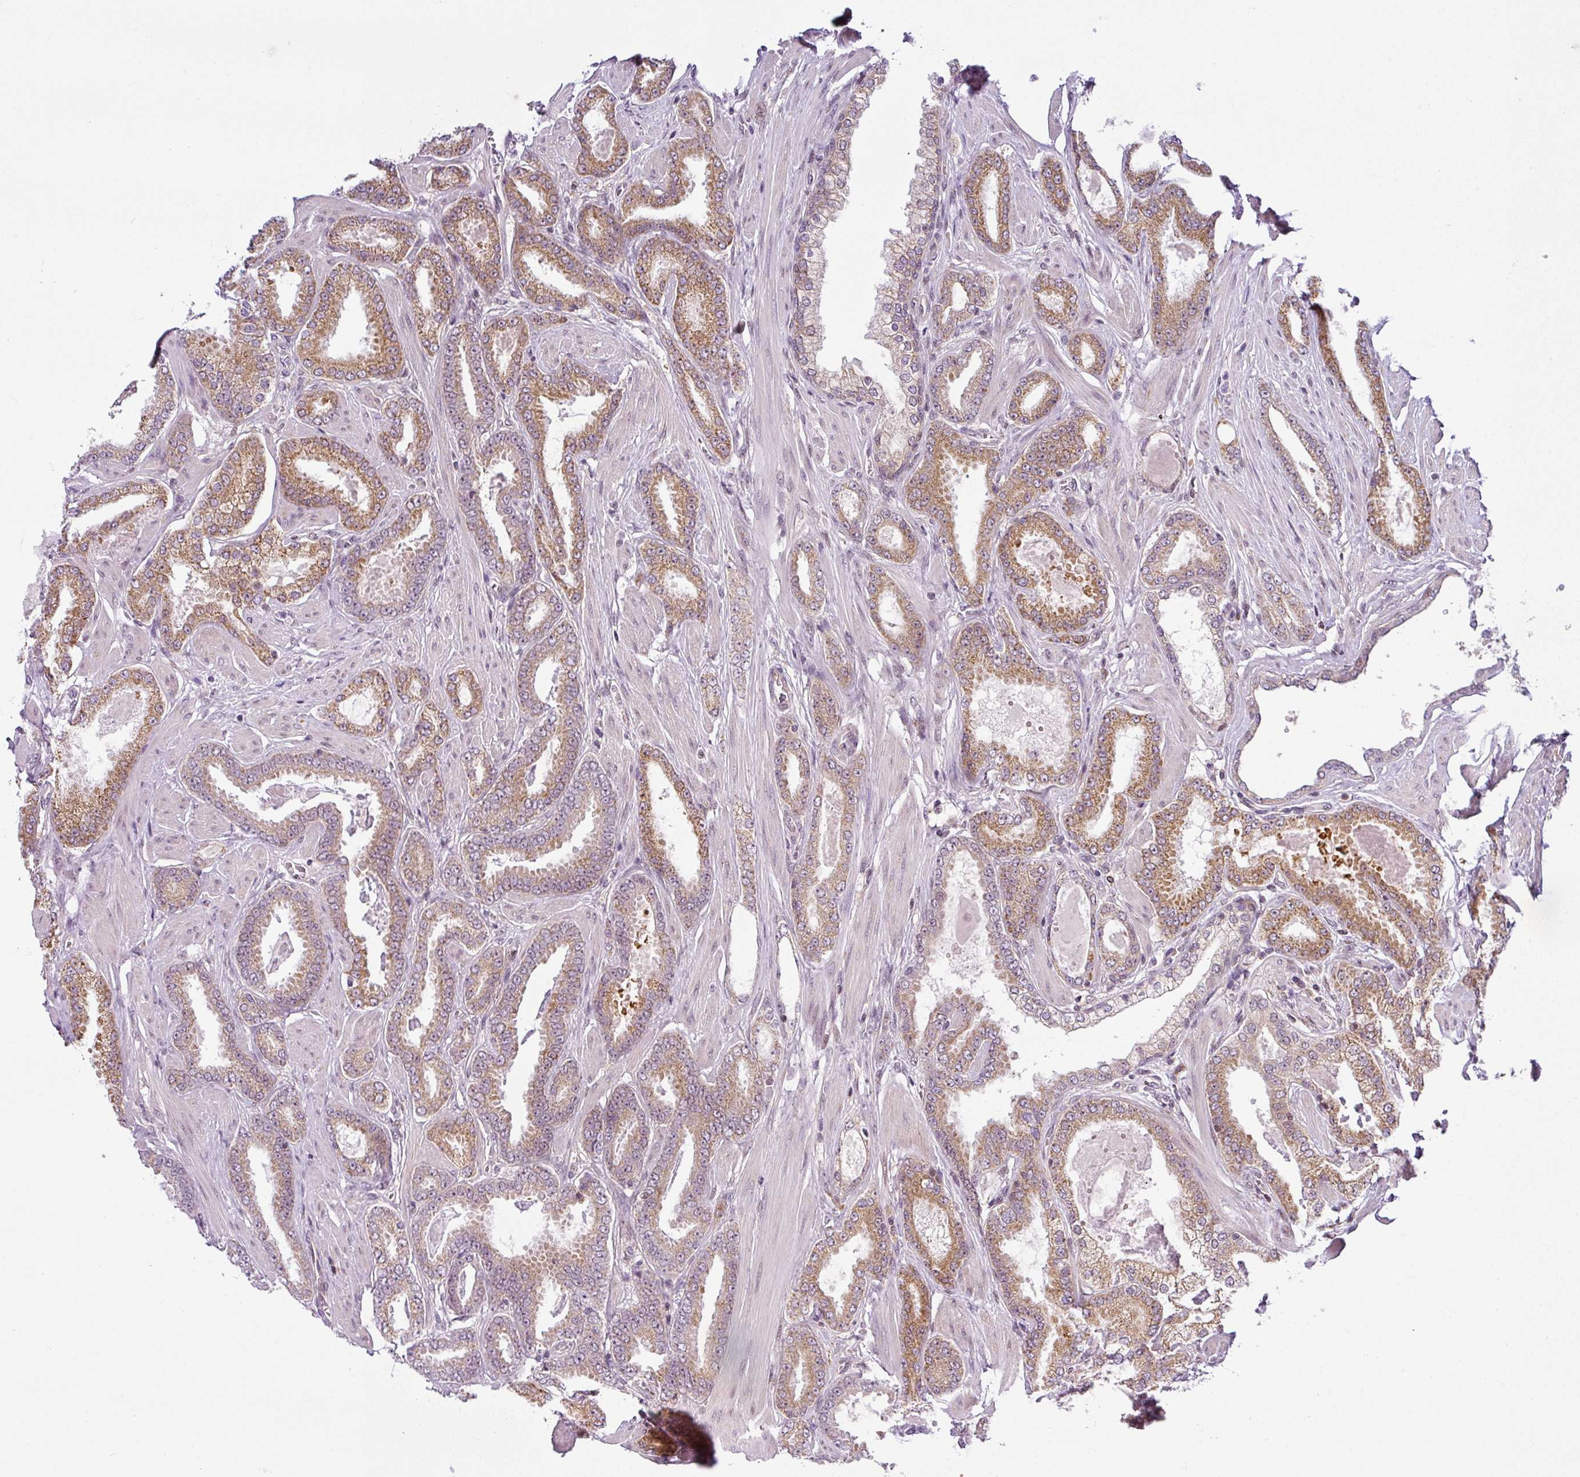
{"staining": {"intensity": "moderate", "quantity": ">75%", "location": "cytoplasmic/membranous"}, "tissue": "prostate cancer", "cell_type": "Tumor cells", "image_type": "cancer", "snomed": [{"axis": "morphology", "description": "Adenocarcinoma, Low grade"}, {"axis": "topography", "description": "Prostate"}], "caption": "This image exhibits prostate low-grade adenocarcinoma stained with immunohistochemistry to label a protein in brown. The cytoplasmic/membranous of tumor cells show moderate positivity for the protein. Nuclei are counter-stained blue.", "gene": "NDUFB2", "patient": {"sex": "male", "age": 42}}